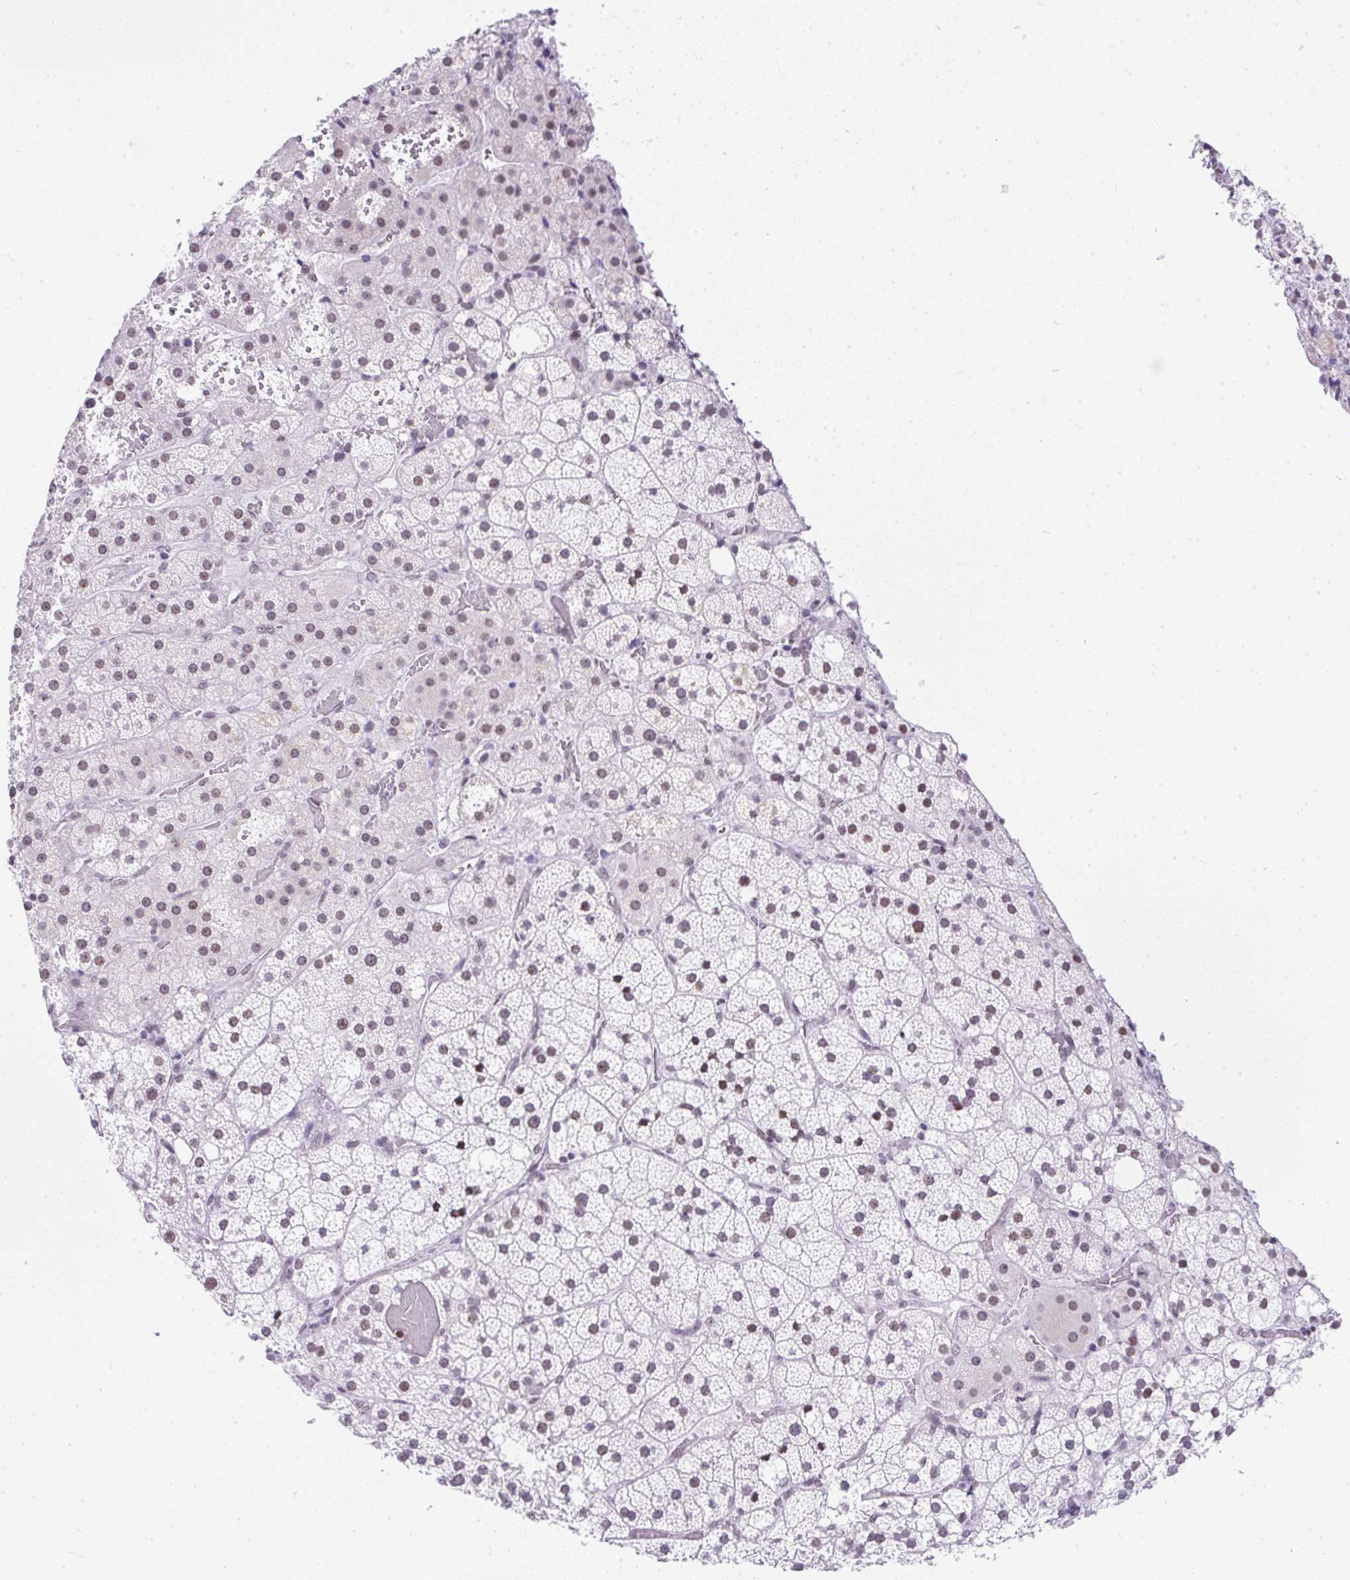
{"staining": {"intensity": "weak", "quantity": "25%-75%", "location": "nuclear"}, "tissue": "adrenal gland", "cell_type": "Glandular cells", "image_type": "normal", "snomed": [{"axis": "morphology", "description": "Normal tissue, NOS"}, {"axis": "topography", "description": "Adrenal gland"}], "caption": "Approximately 25%-75% of glandular cells in normal human adrenal gland exhibit weak nuclear protein staining as visualized by brown immunohistochemical staining.", "gene": "PLCXD2", "patient": {"sex": "male", "age": 53}}